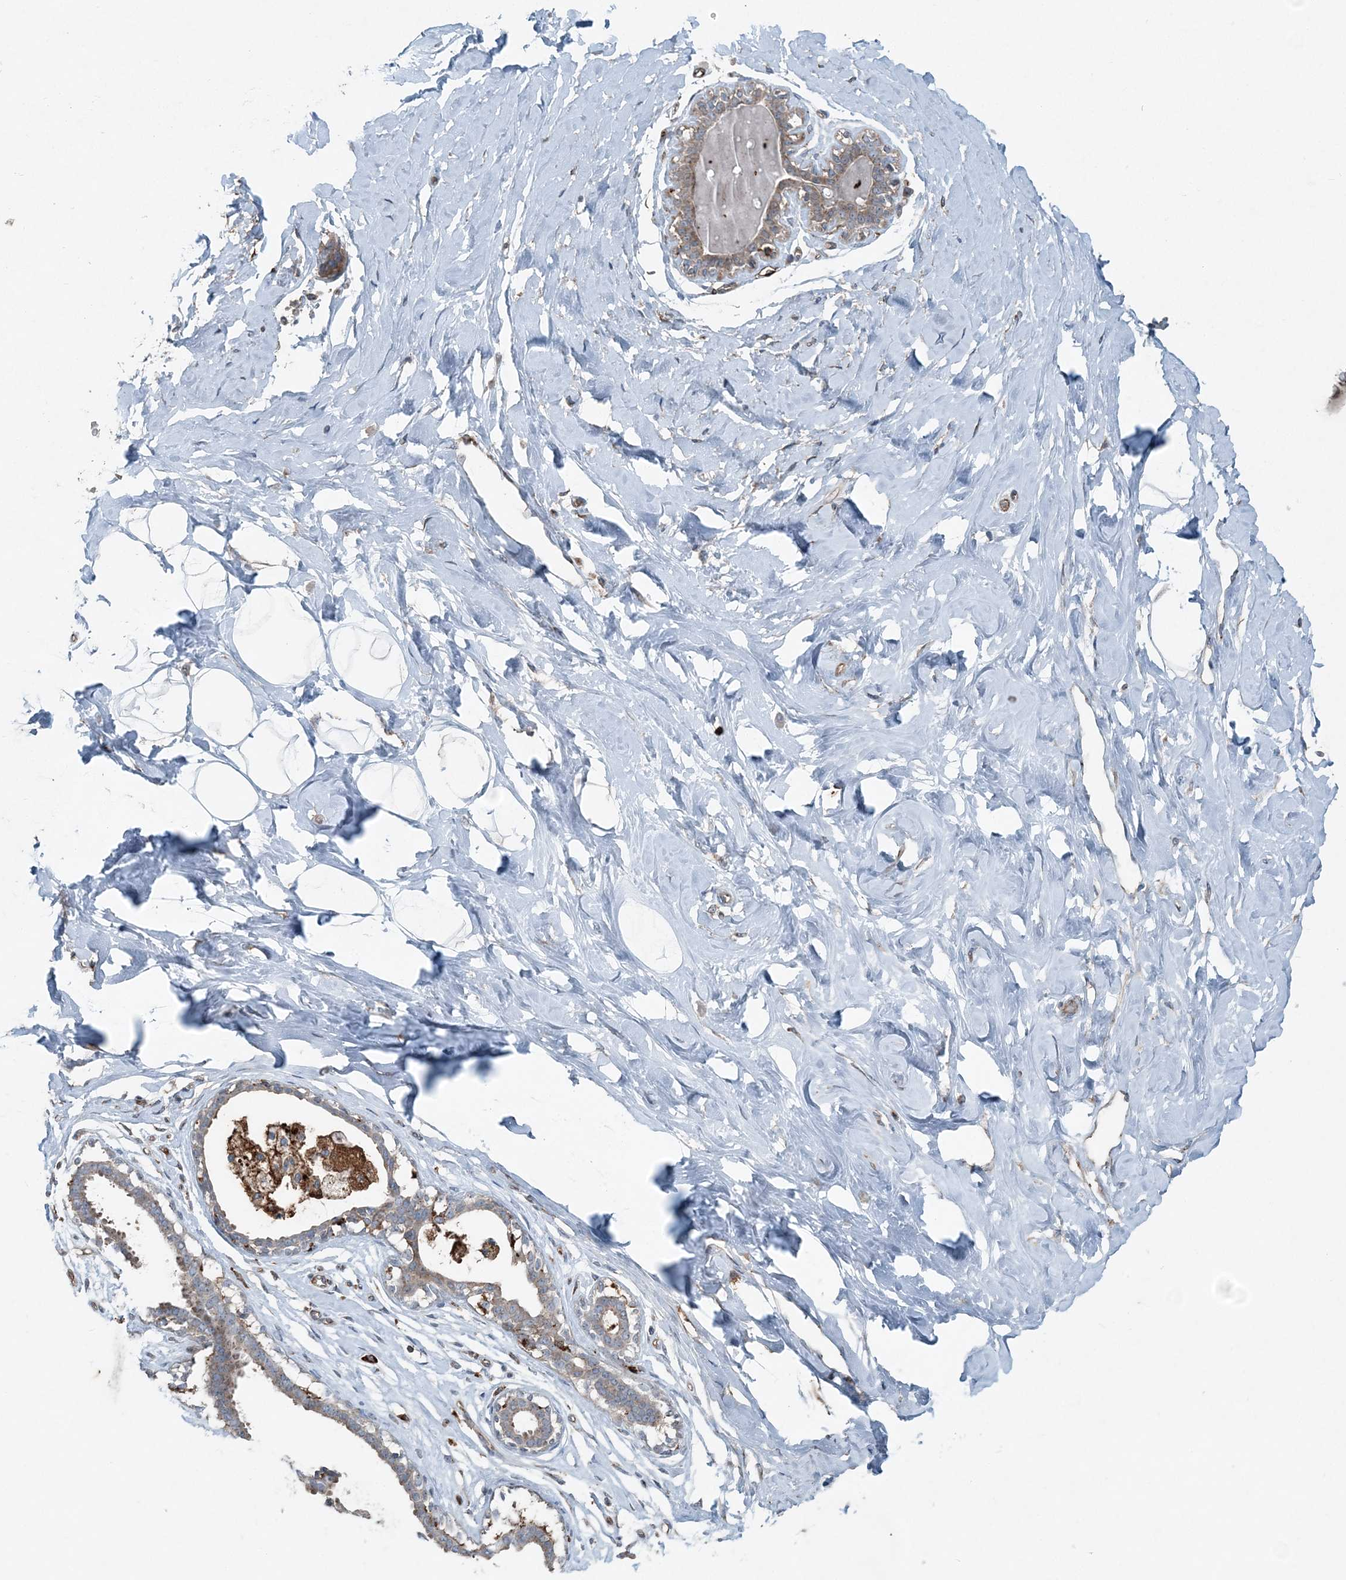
{"staining": {"intensity": "negative", "quantity": "none", "location": "none"}, "tissue": "breast", "cell_type": "Adipocytes", "image_type": "normal", "snomed": [{"axis": "morphology", "description": "Normal tissue, NOS"}, {"axis": "morphology", "description": "Adenoma, NOS"}, {"axis": "topography", "description": "Breast"}], "caption": "Immunohistochemistry micrograph of benign human breast stained for a protein (brown), which exhibits no positivity in adipocytes.", "gene": "KY", "patient": {"sex": "female", "age": 23}}